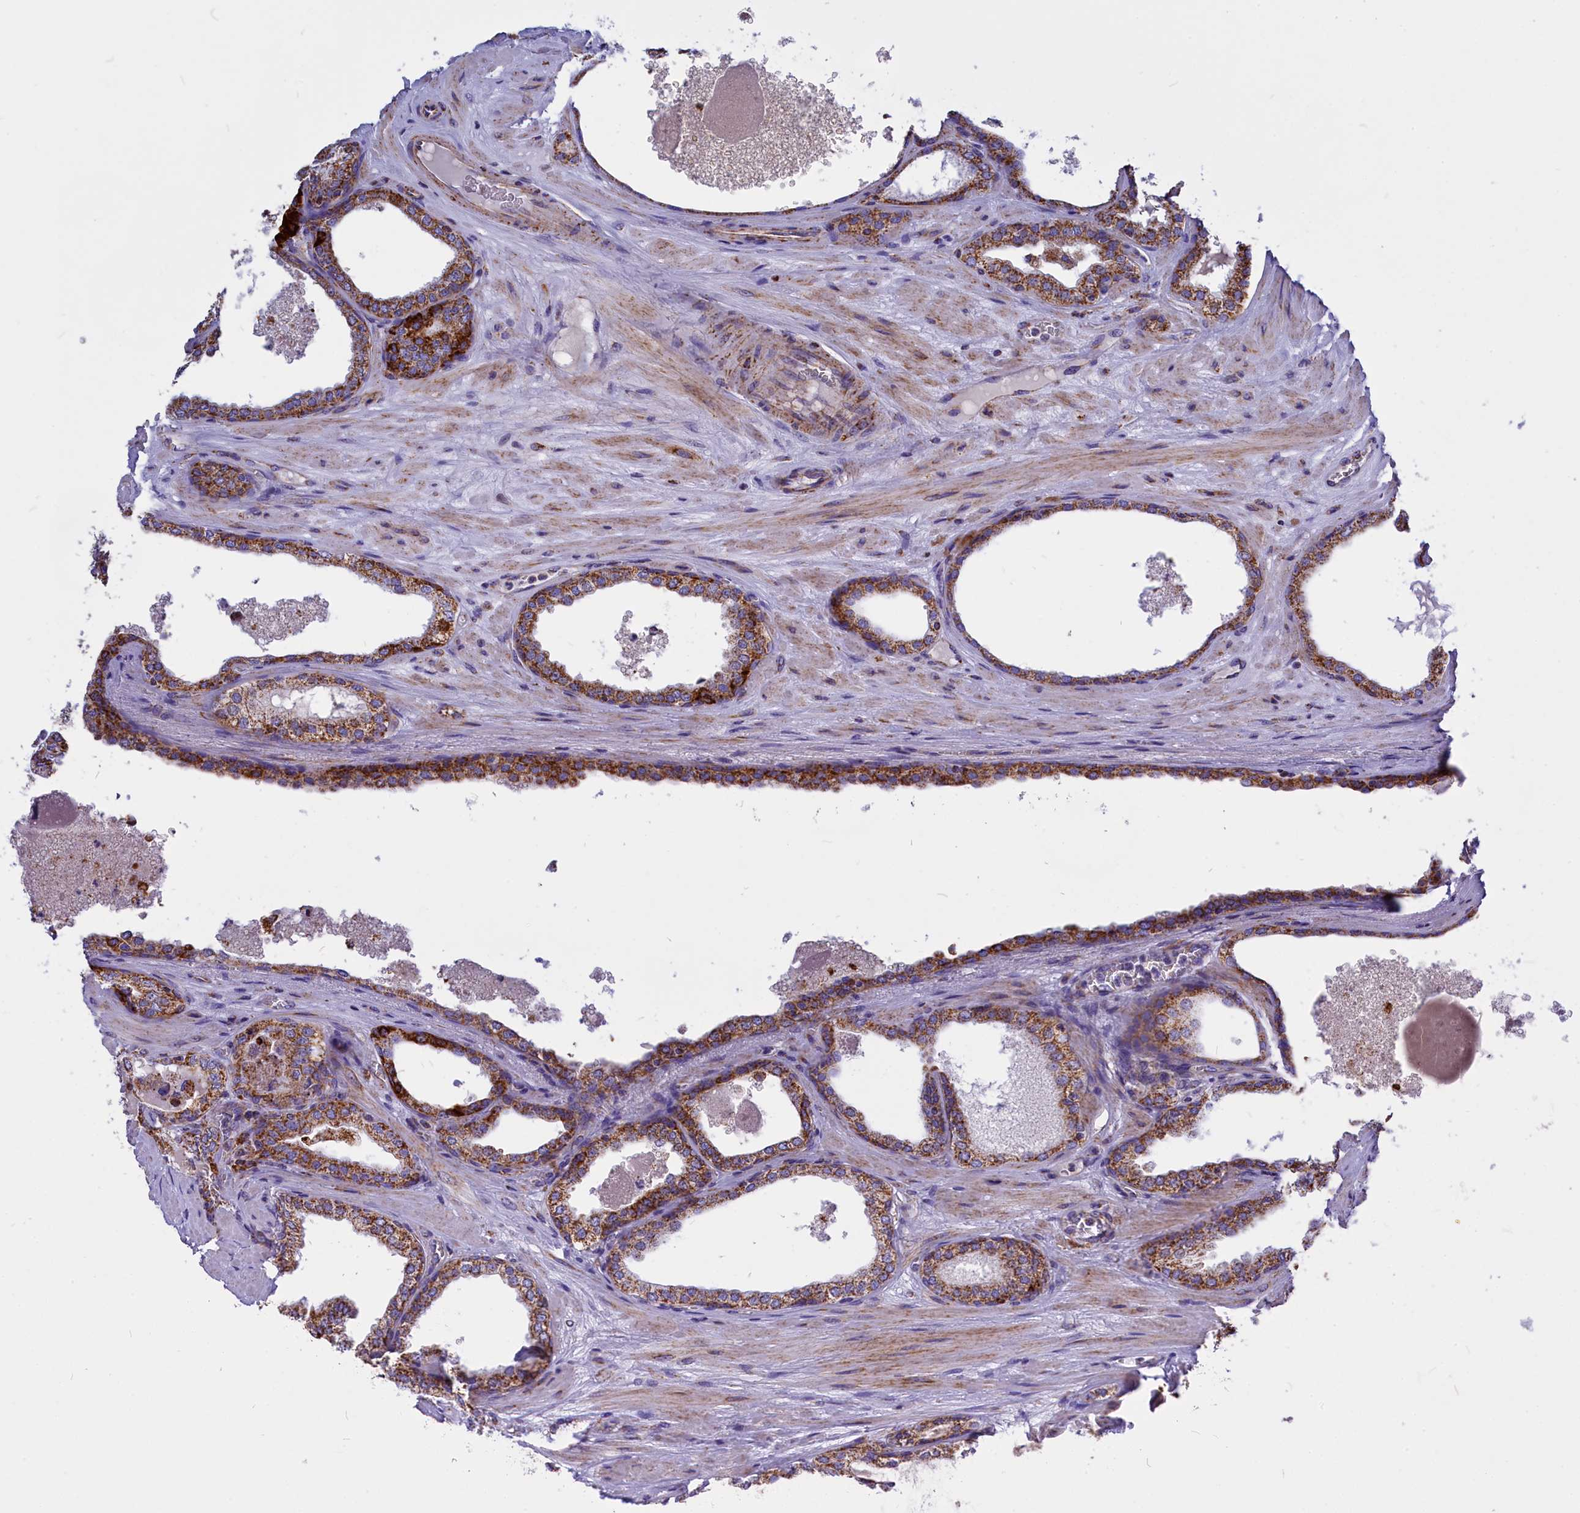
{"staining": {"intensity": "strong", "quantity": ">75%", "location": "cytoplasmic/membranous"}, "tissue": "prostate cancer", "cell_type": "Tumor cells", "image_type": "cancer", "snomed": [{"axis": "morphology", "description": "Adenocarcinoma, High grade"}, {"axis": "topography", "description": "Prostate"}], "caption": "Immunohistochemical staining of prostate cancer (adenocarcinoma (high-grade)) displays high levels of strong cytoplasmic/membranous staining in approximately >75% of tumor cells. (brown staining indicates protein expression, while blue staining denotes nuclei).", "gene": "VDAC2", "patient": {"sex": "male", "age": 59}}